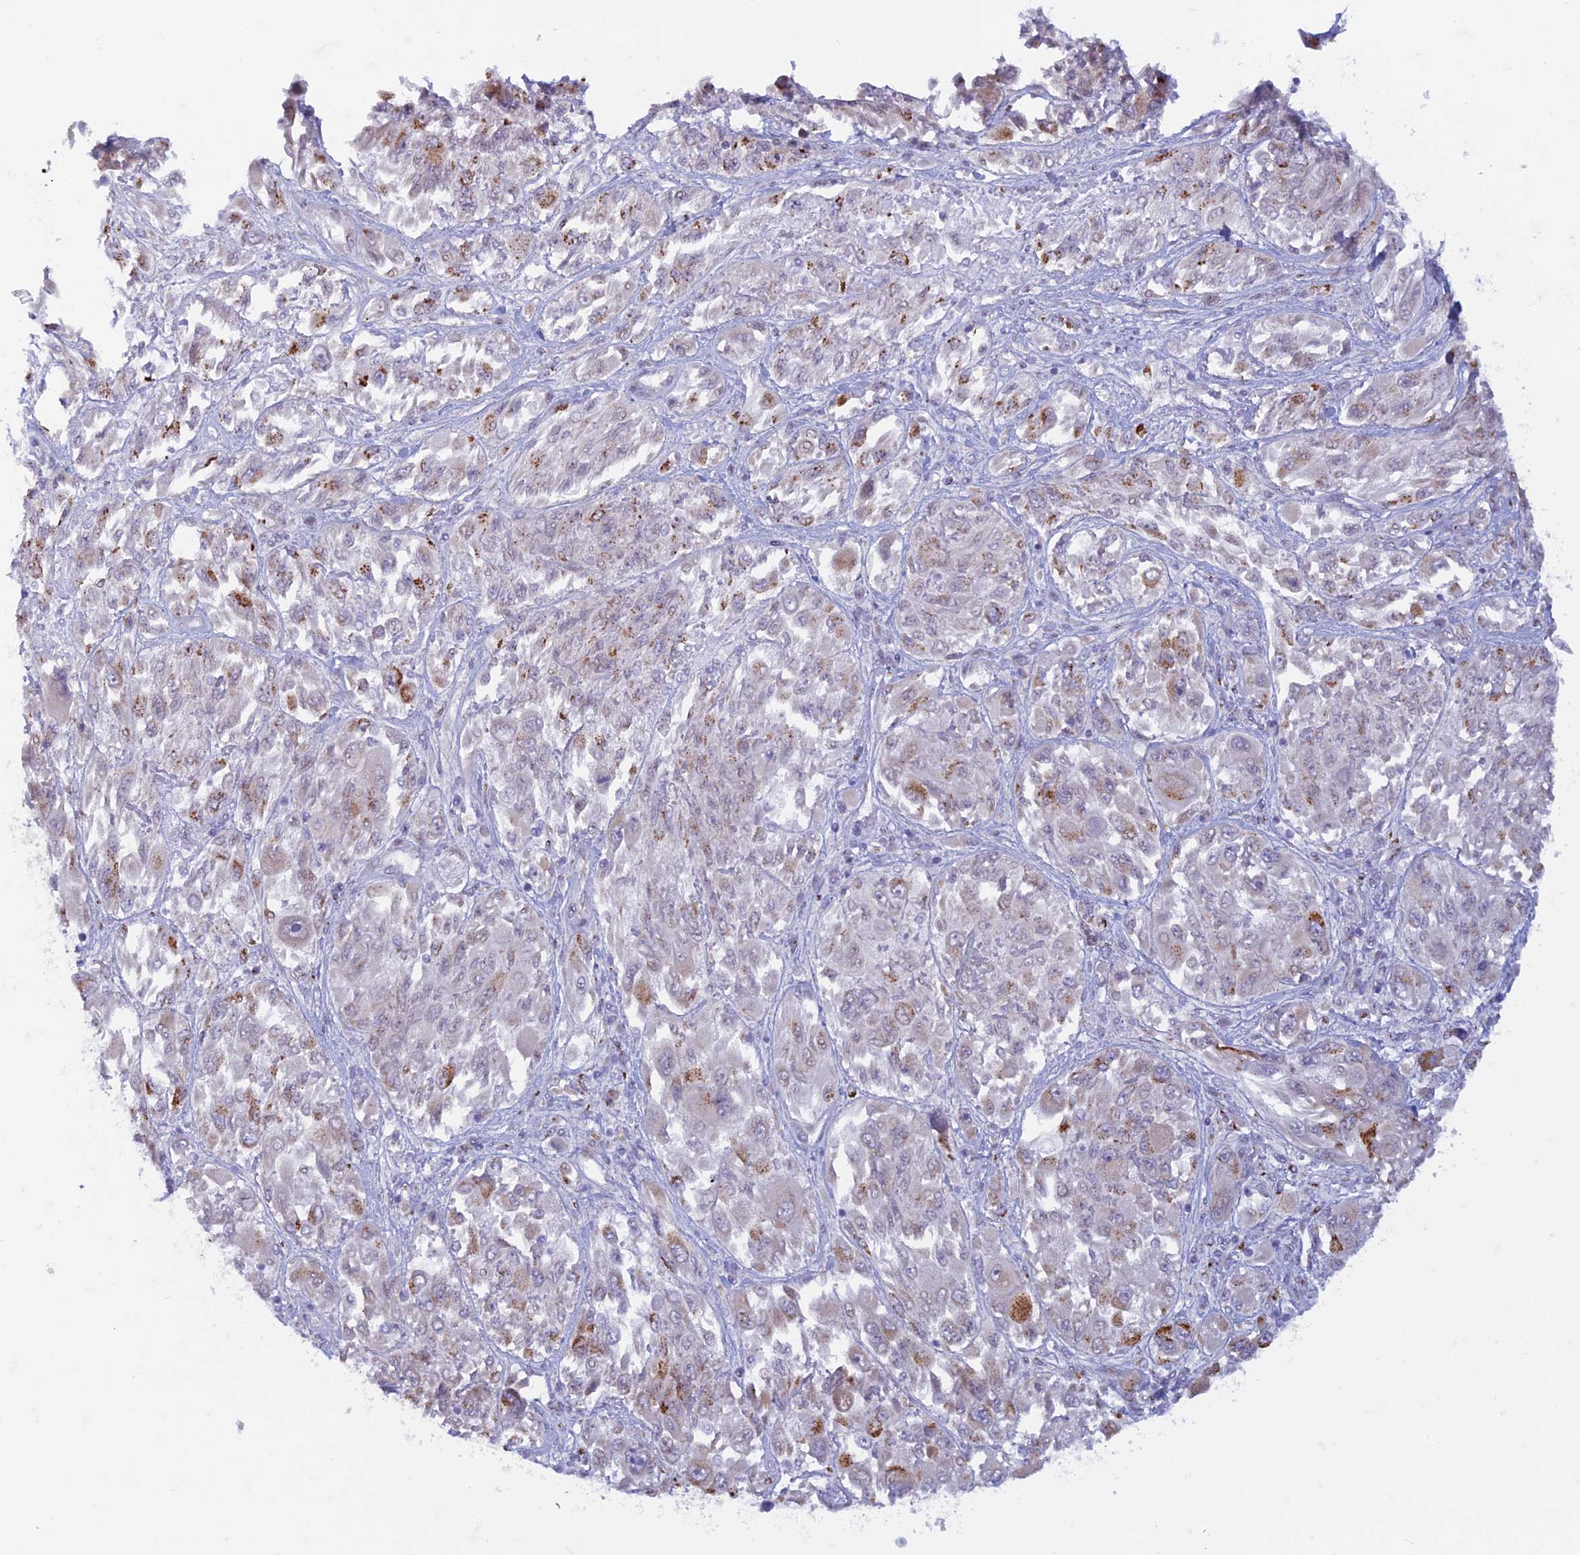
{"staining": {"intensity": "moderate", "quantity": "<25%", "location": "cytoplasmic/membranous"}, "tissue": "melanoma", "cell_type": "Tumor cells", "image_type": "cancer", "snomed": [{"axis": "morphology", "description": "Malignant melanoma, NOS"}, {"axis": "topography", "description": "Skin"}], "caption": "Melanoma tissue displays moderate cytoplasmic/membranous expression in about <25% of tumor cells, visualized by immunohistochemistry.", "gene": "FAM3C", "patient": {"sex": "female", "age": 91}}